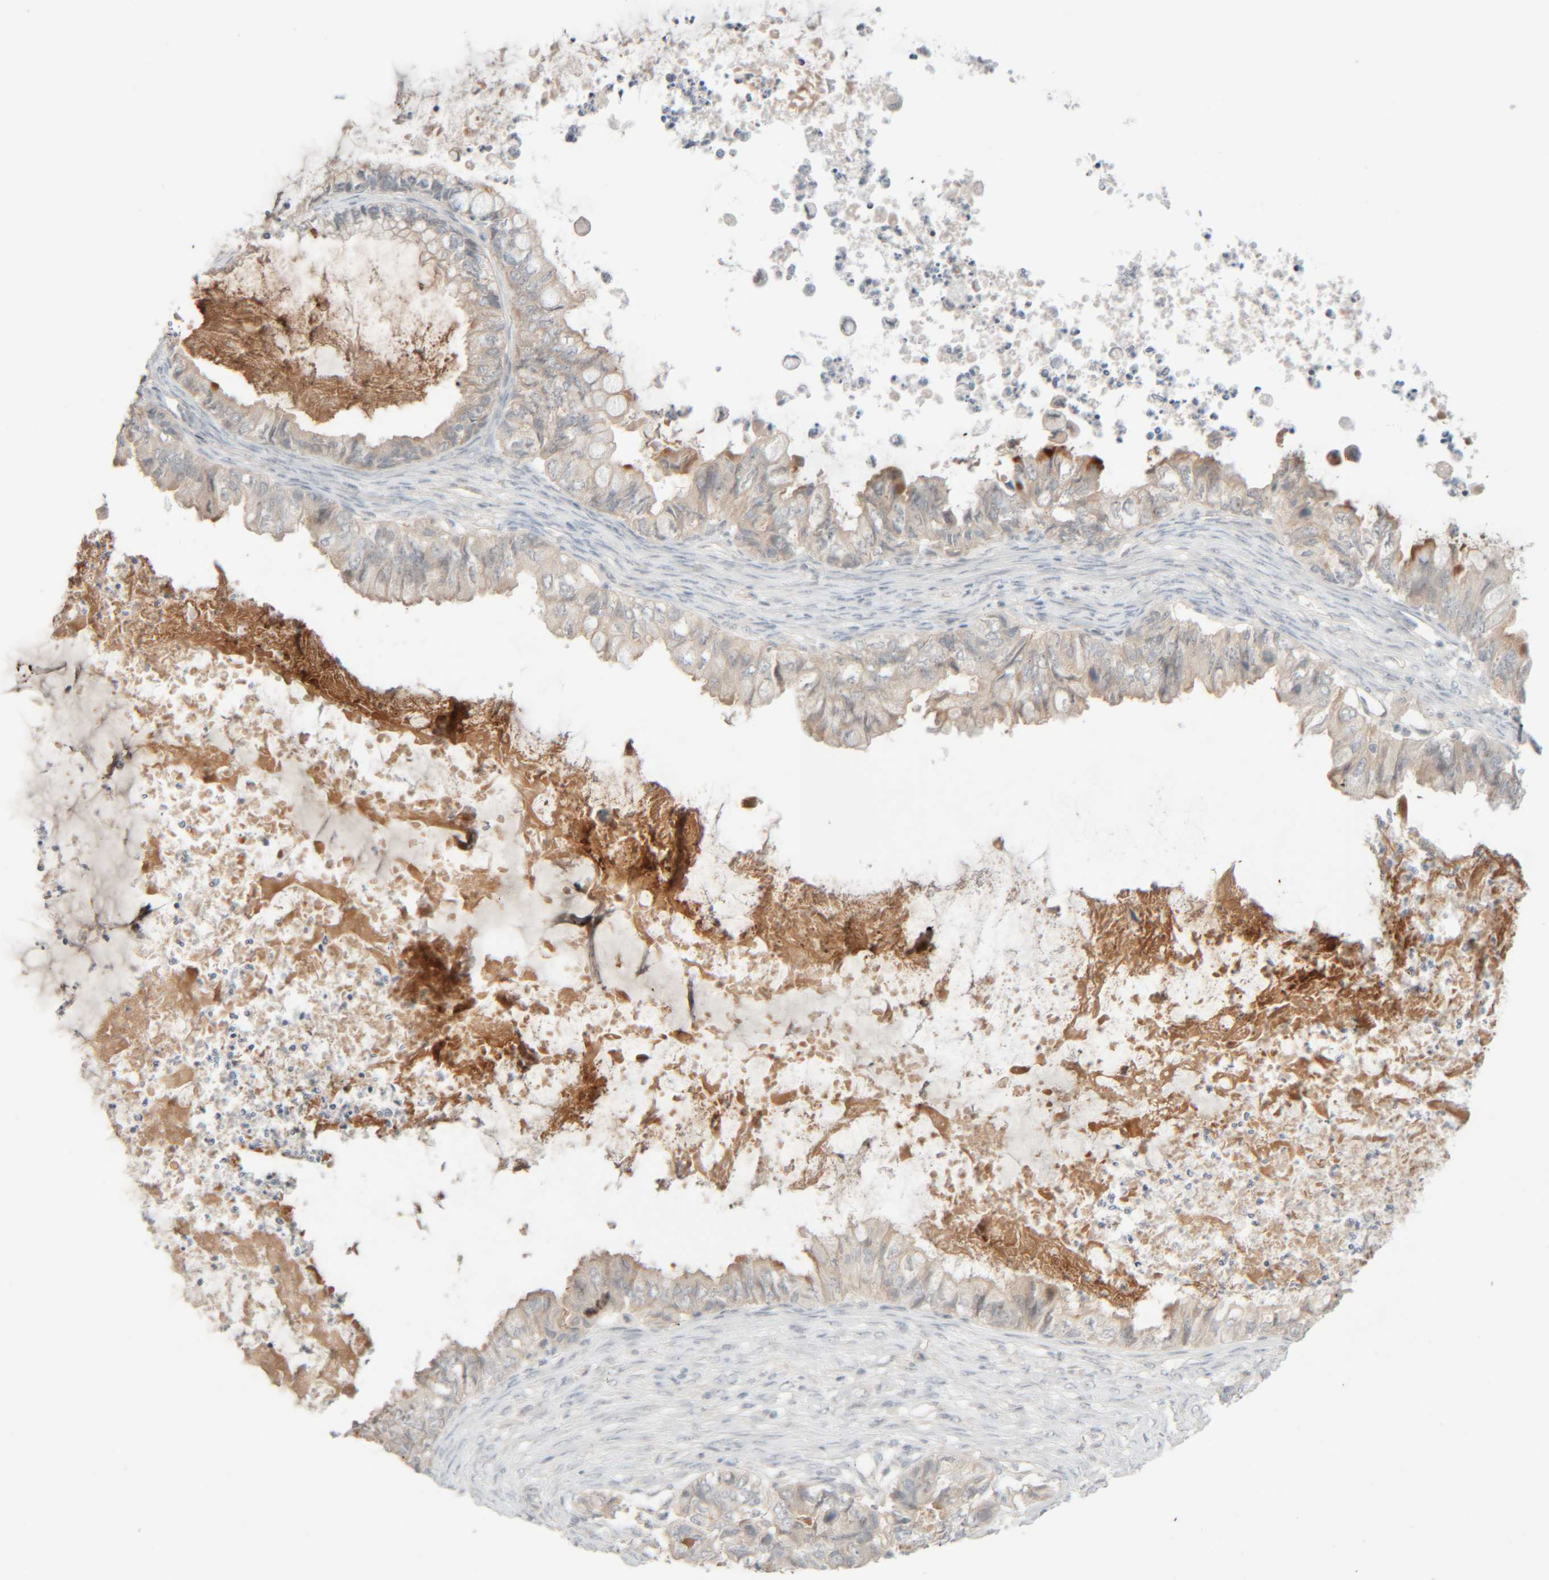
{"staining": {"intensity": "weak", "quantity": "<25%", "location": "cytoplasmic/membranous"}, "tissue": "ovarian cancer", "cell_type": "Tumor cells", "image_type": "cancer", "snomed": [{"axis": "morphology", "description": "Cystadenocarcinoma, mucinous, NOS"}, {"axis": "topography", "description": "Ovary"}], "caption": "Histopathology image shows no protein expression in tumor cells of ovarian cancer (mucinous cystadenocarcinoma) tissue.", "gene": "CHKA", "patient": {"sex": "female", "age": 80}}